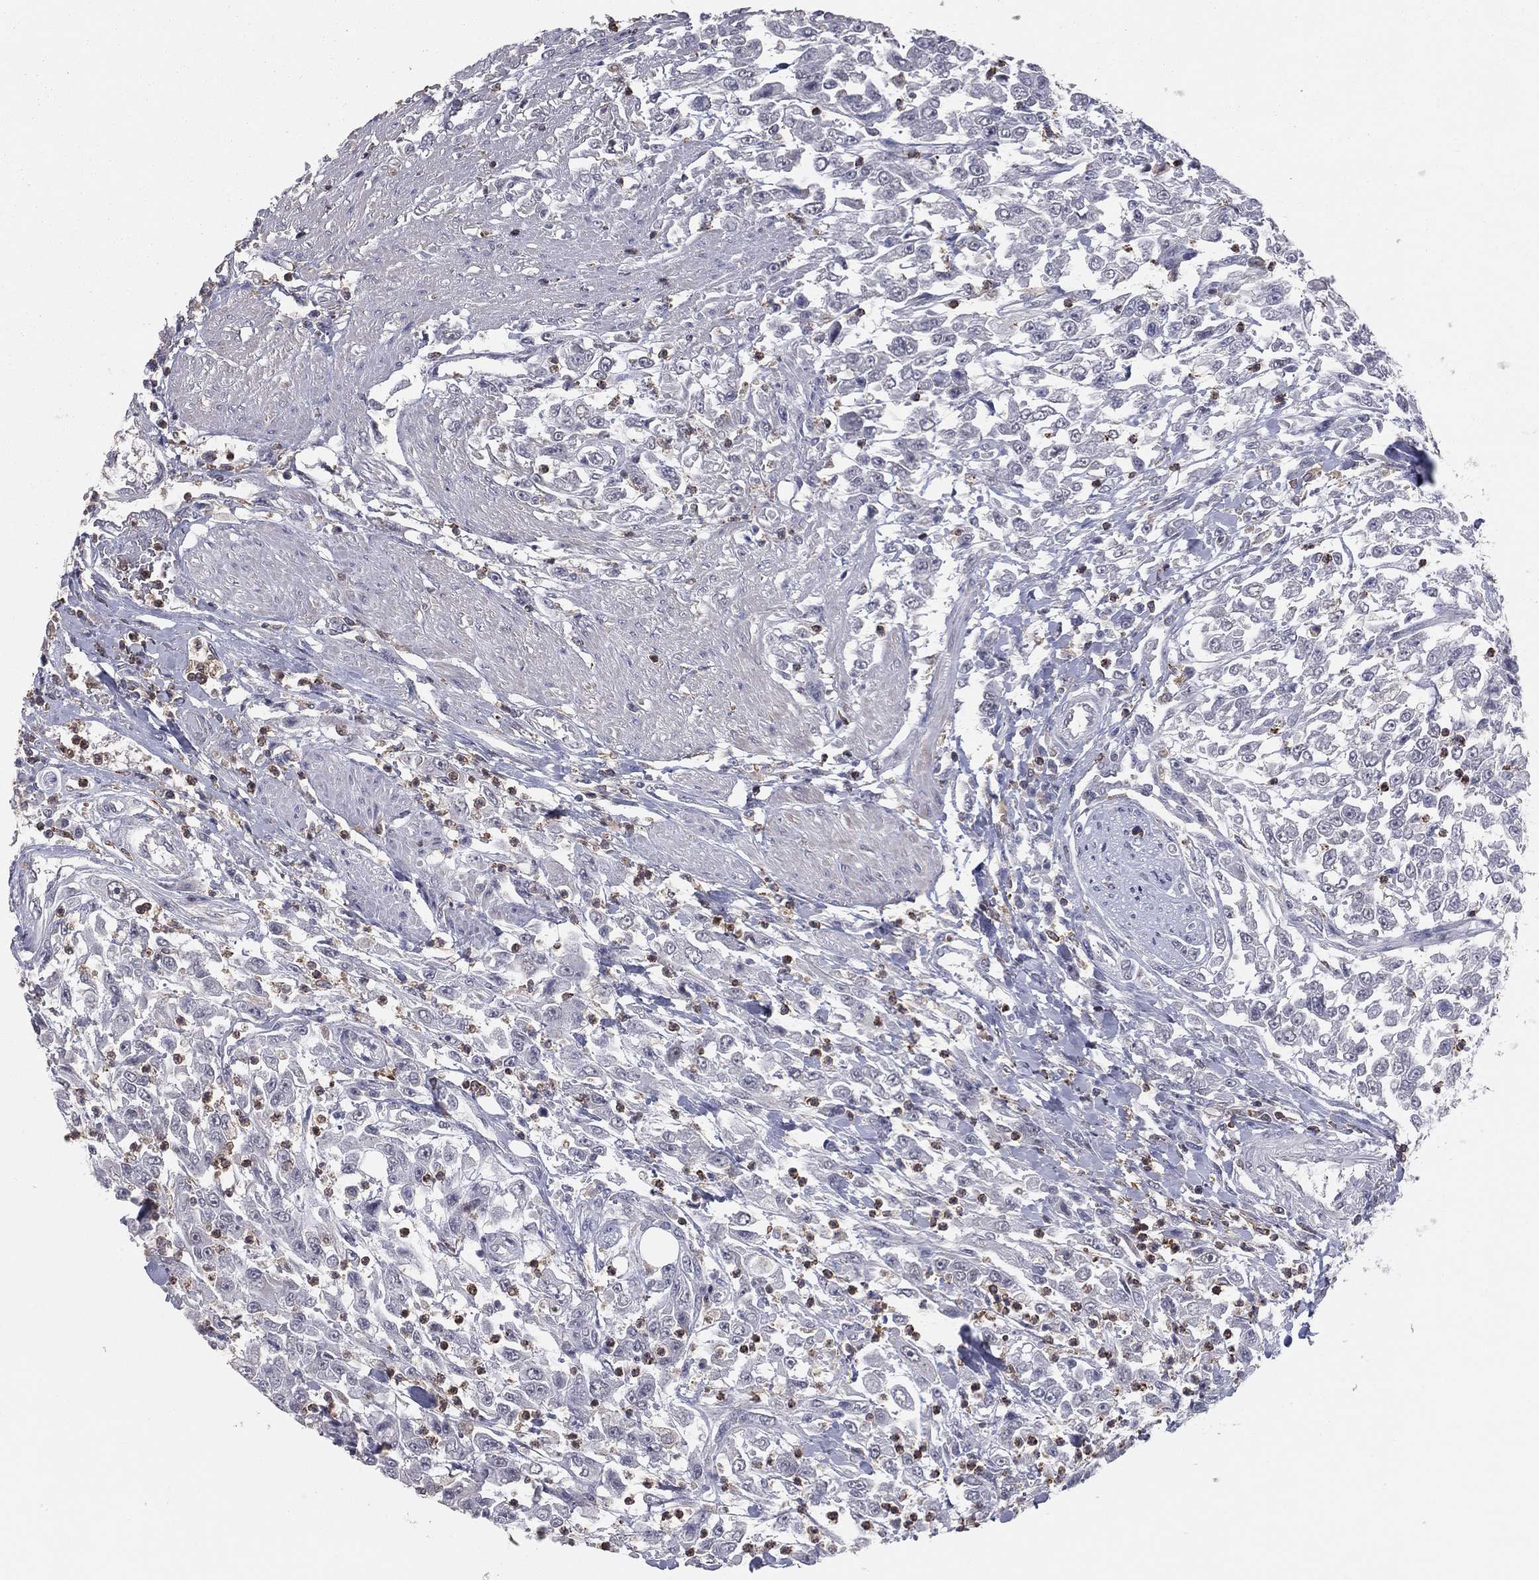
{"staining": {"intensity": "negative", "quantity": "none", "location": "none"}, "tissue": "urothelial cancer", "cell_type": "Tumor cells", "image_type": "cancer", "snomed": [{"axis": "morphology", "description": "Urothelial carcinoma, High grade"}, {"axis": "topography", "description": "Urinary bladder"}], "caption": "This is an IHC image of human urothelial cancer. There is no positivity in tumor cells.", "gene": "PSTPIP1", "patient": {"sex": "male", "age": 46}}